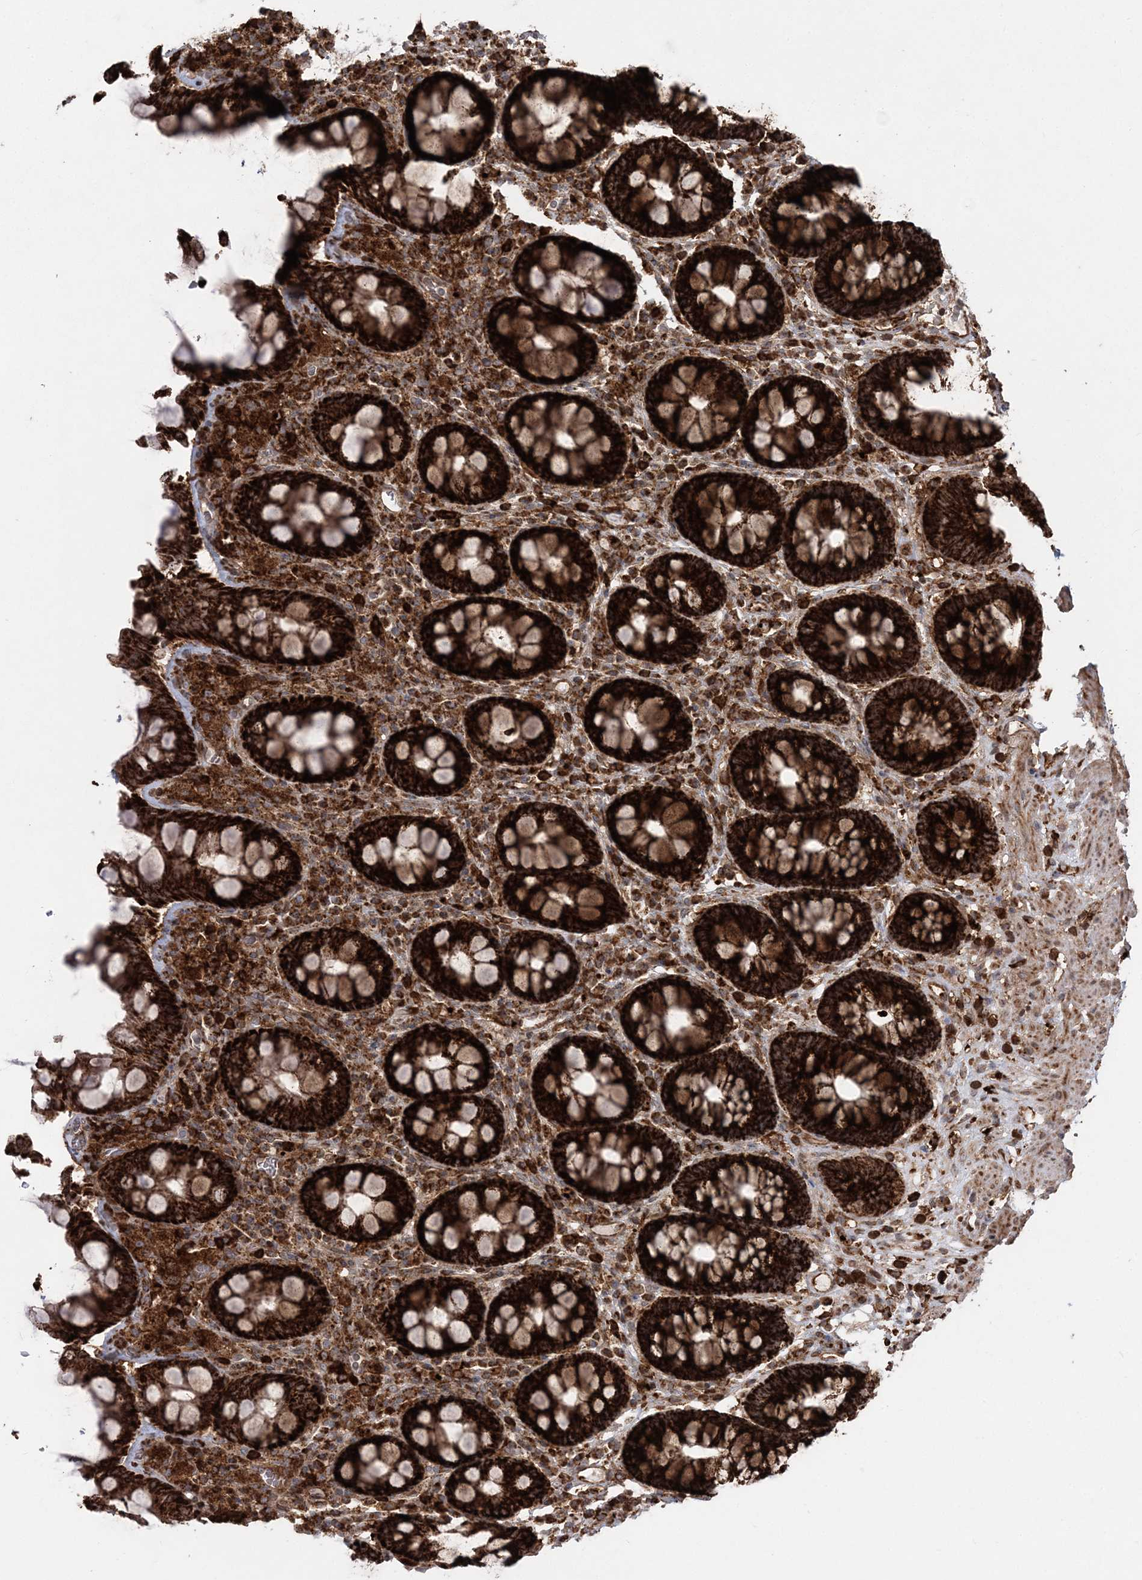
{"staining": {"intensity": "strong", "quantity": ">75%", "location": "cytoplasmic/membranous"}, "tissue": "rectum", "cell_type": "Glandular cells", "image_type": "normal", "snomed": [{"axis": "morphology", "description": "Normal tissue, NOS"}, {"axis": "topography", "description": "Rectum"}], "caption": "This micrograph displays IHC staining of normal human rectum, with high strong cytoplasmic/membranous positivity in approximately >75% of glandular cells.", "gene": "LRPPRC", "patient": {"sex": "male", "age": 64}}